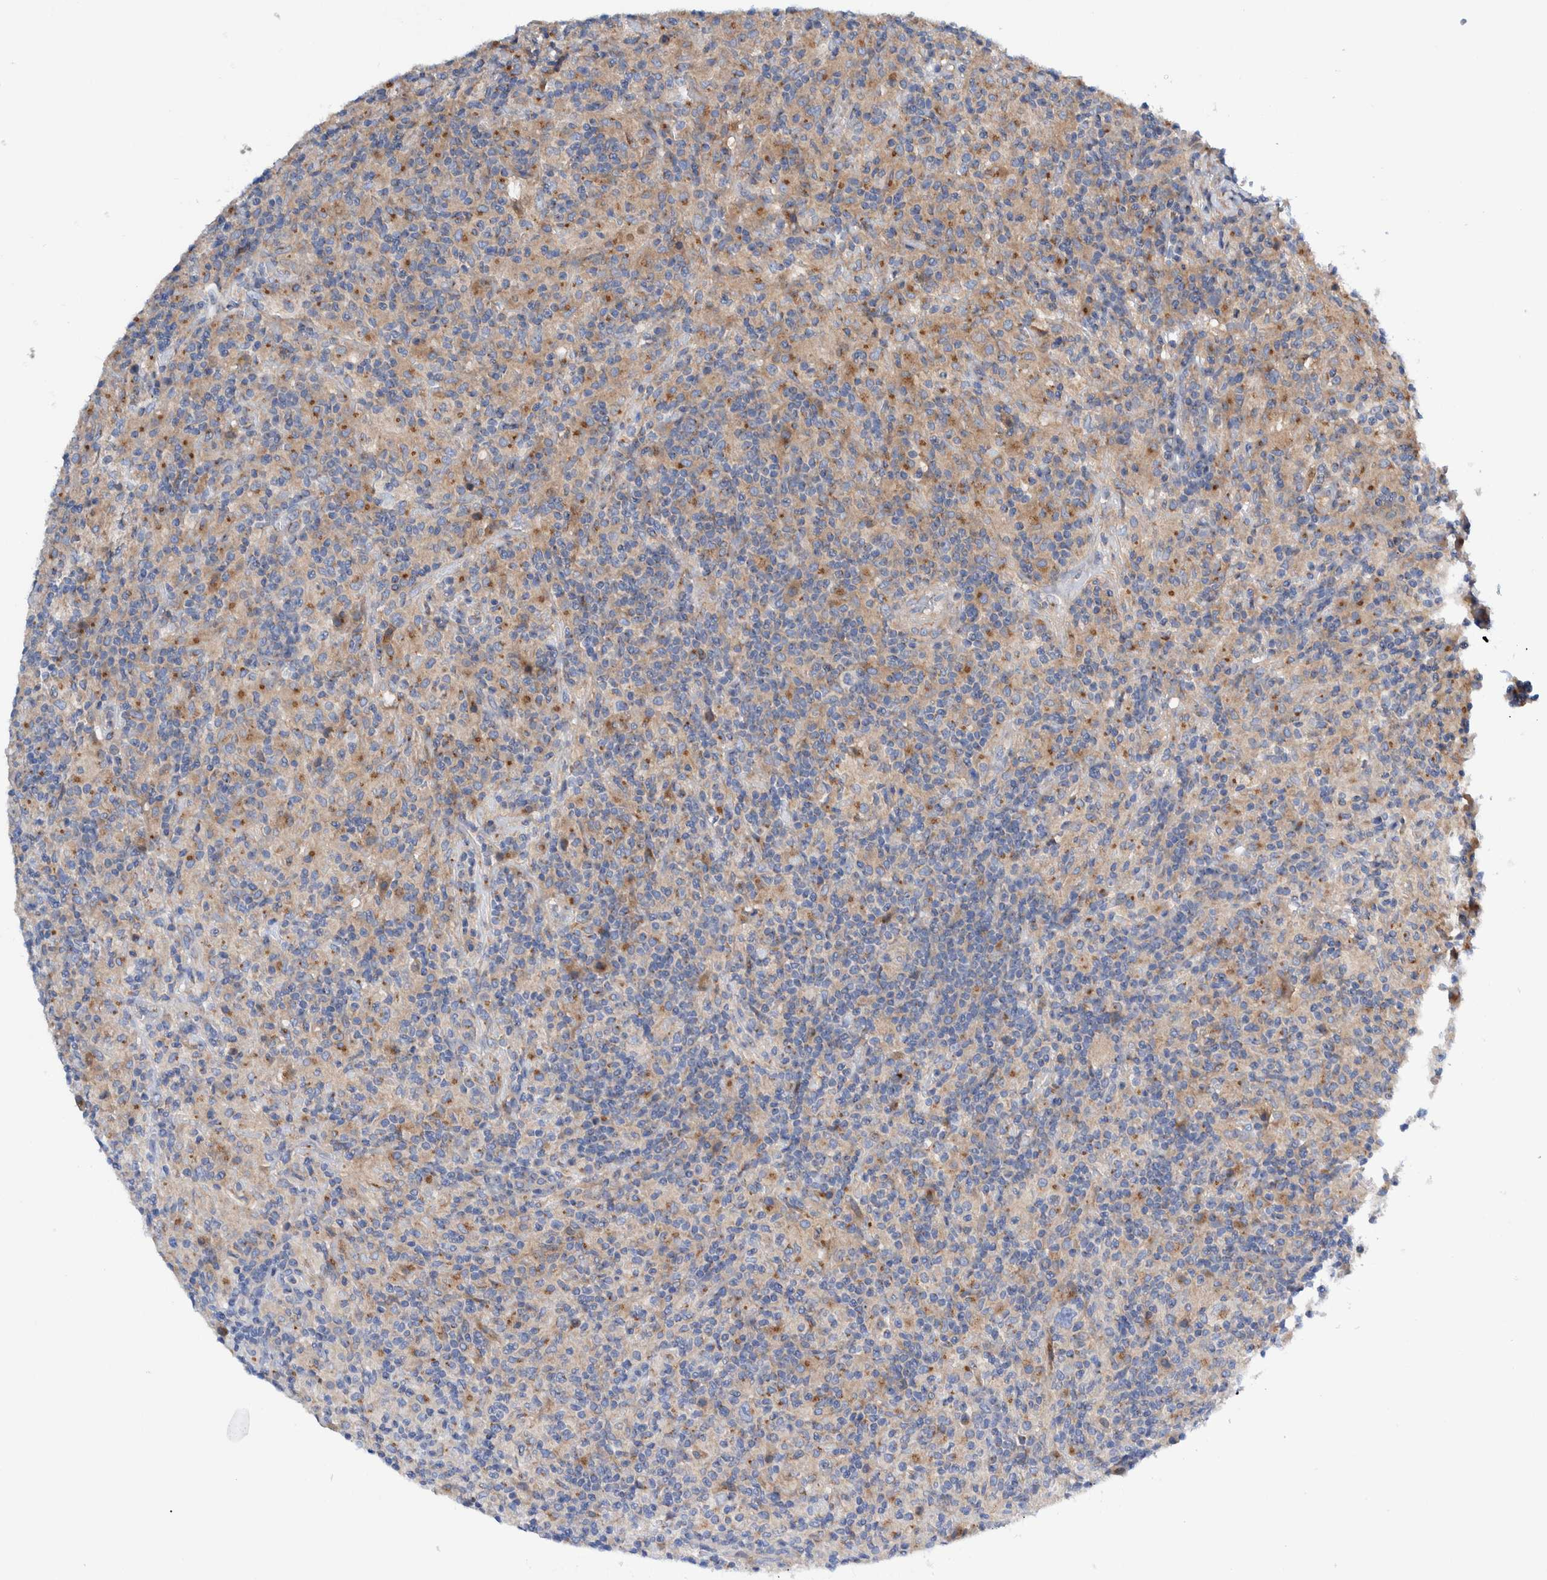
{"staining": {"intensity": "moderate", "quantity": "<25%", "location": "cytoplasmic/membranous"}, "tissue": "lymphoma", "cell_type": "Tumor cells", "image_type": "cancer", "snomed": [{"axis": "morphology", "description": "Hodgkin's disease, NOS"}, {"axis": "topography", "description": "Lymph node"}], "caption": "Protein staining of lymphoma tissue demonstrates moderate cytoplasmic/membranous positivity in about <25% of tumor cells.", "gene": "TRIM58", "patient": {"sex": "male", "age": 70}}